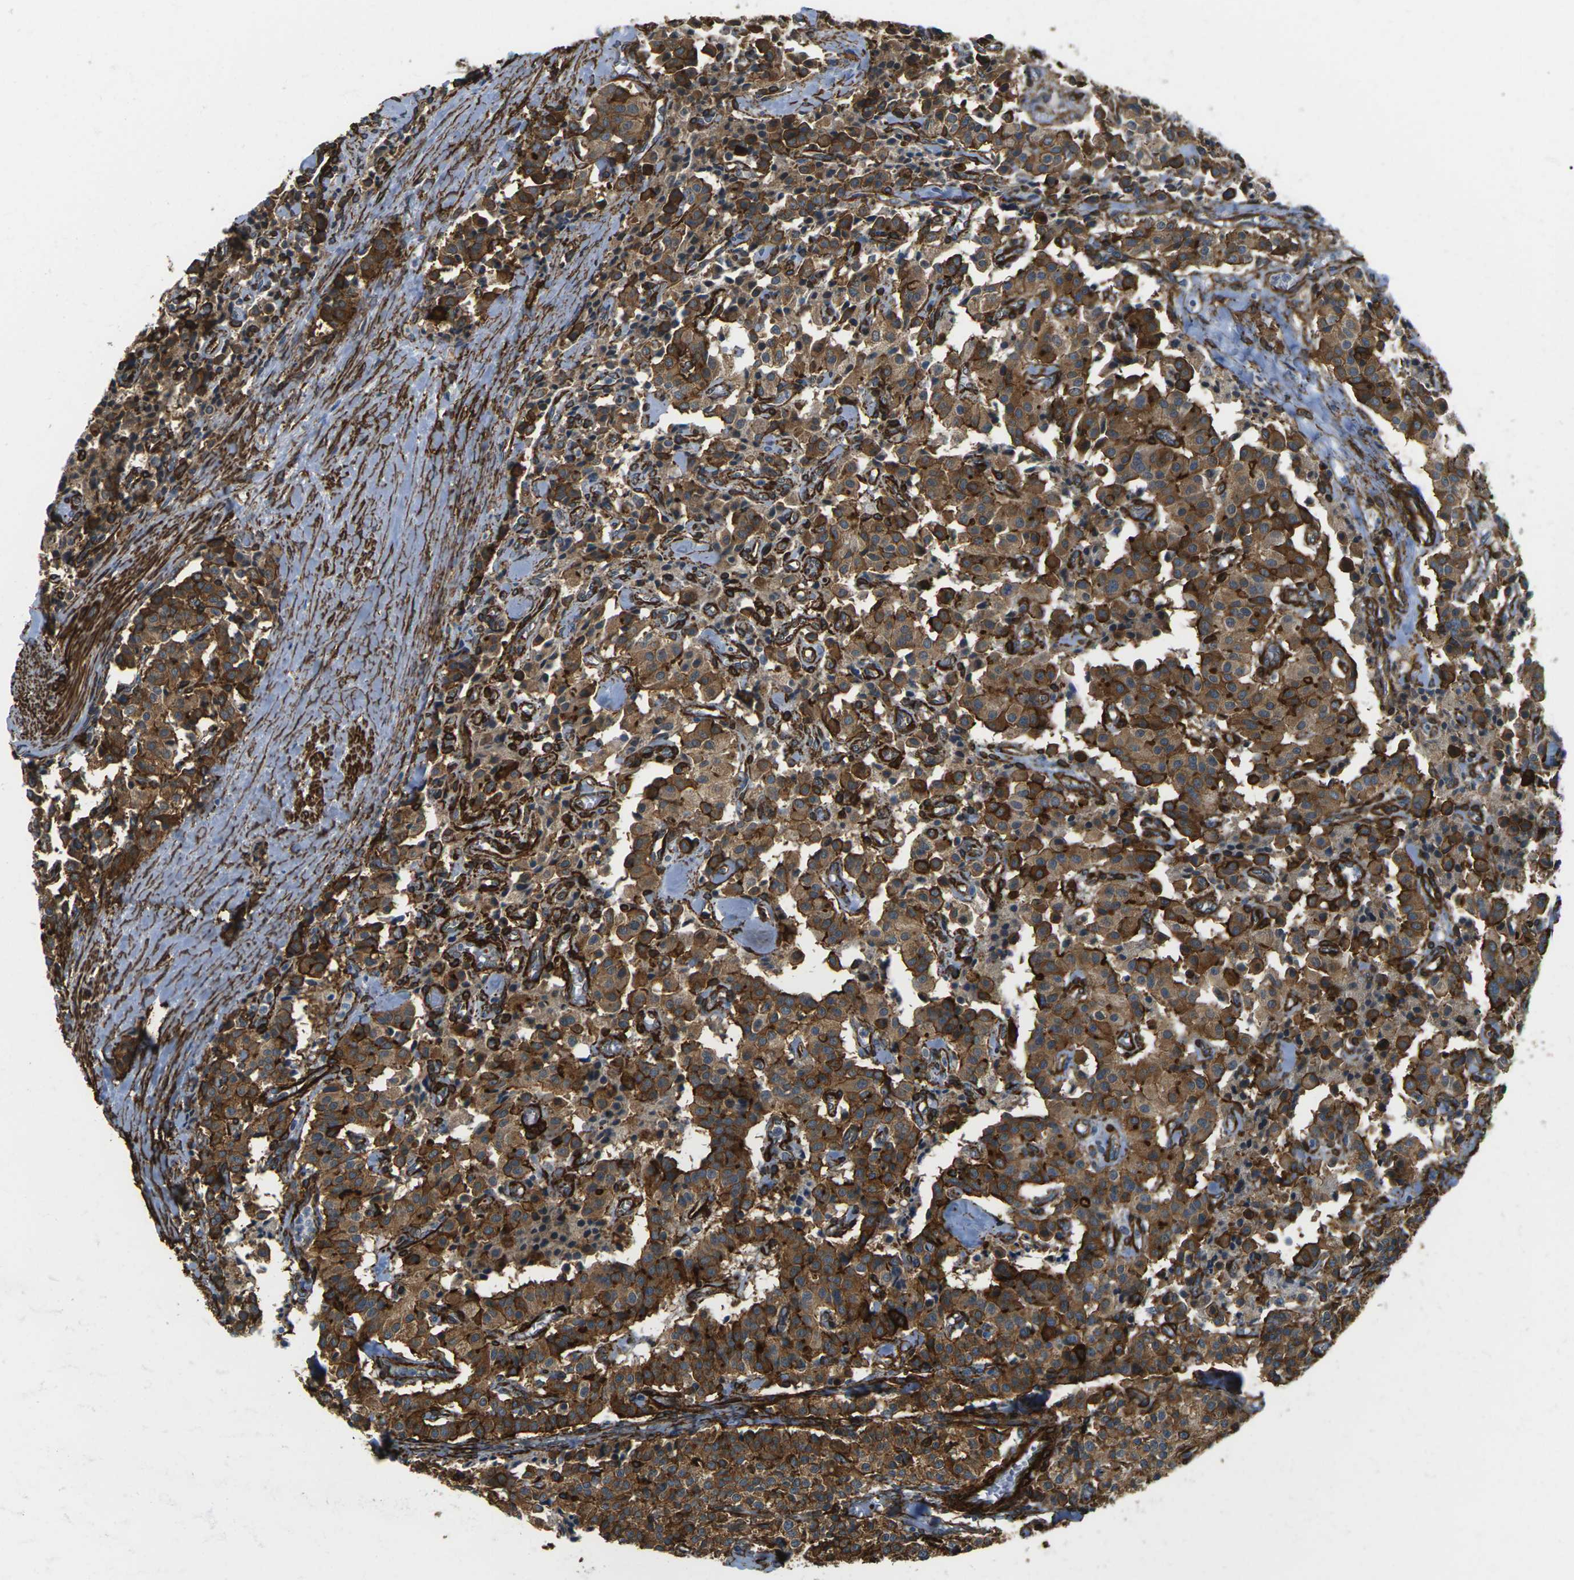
{"staining": {"intensity": "strong", "quantity": ">75%", "location": "cytoplasmic/membranous"}, "tissue": "carcinoid", "cell_type": "Tumor cells", "image_type": "cancer", "snomed": [{"axis": "morphology", "description": "Carcinoid, malignant, NOS"}, {"axis": "topography", "description": "Lung"}], "caption": "Protein staining of carcinoid tissue exhibits strong cytoplasmic/membranous staining in approximately >75% of tumor cells.", "gene": "GRAMD1C", "patient": {"sex": "male", "age": 30}}